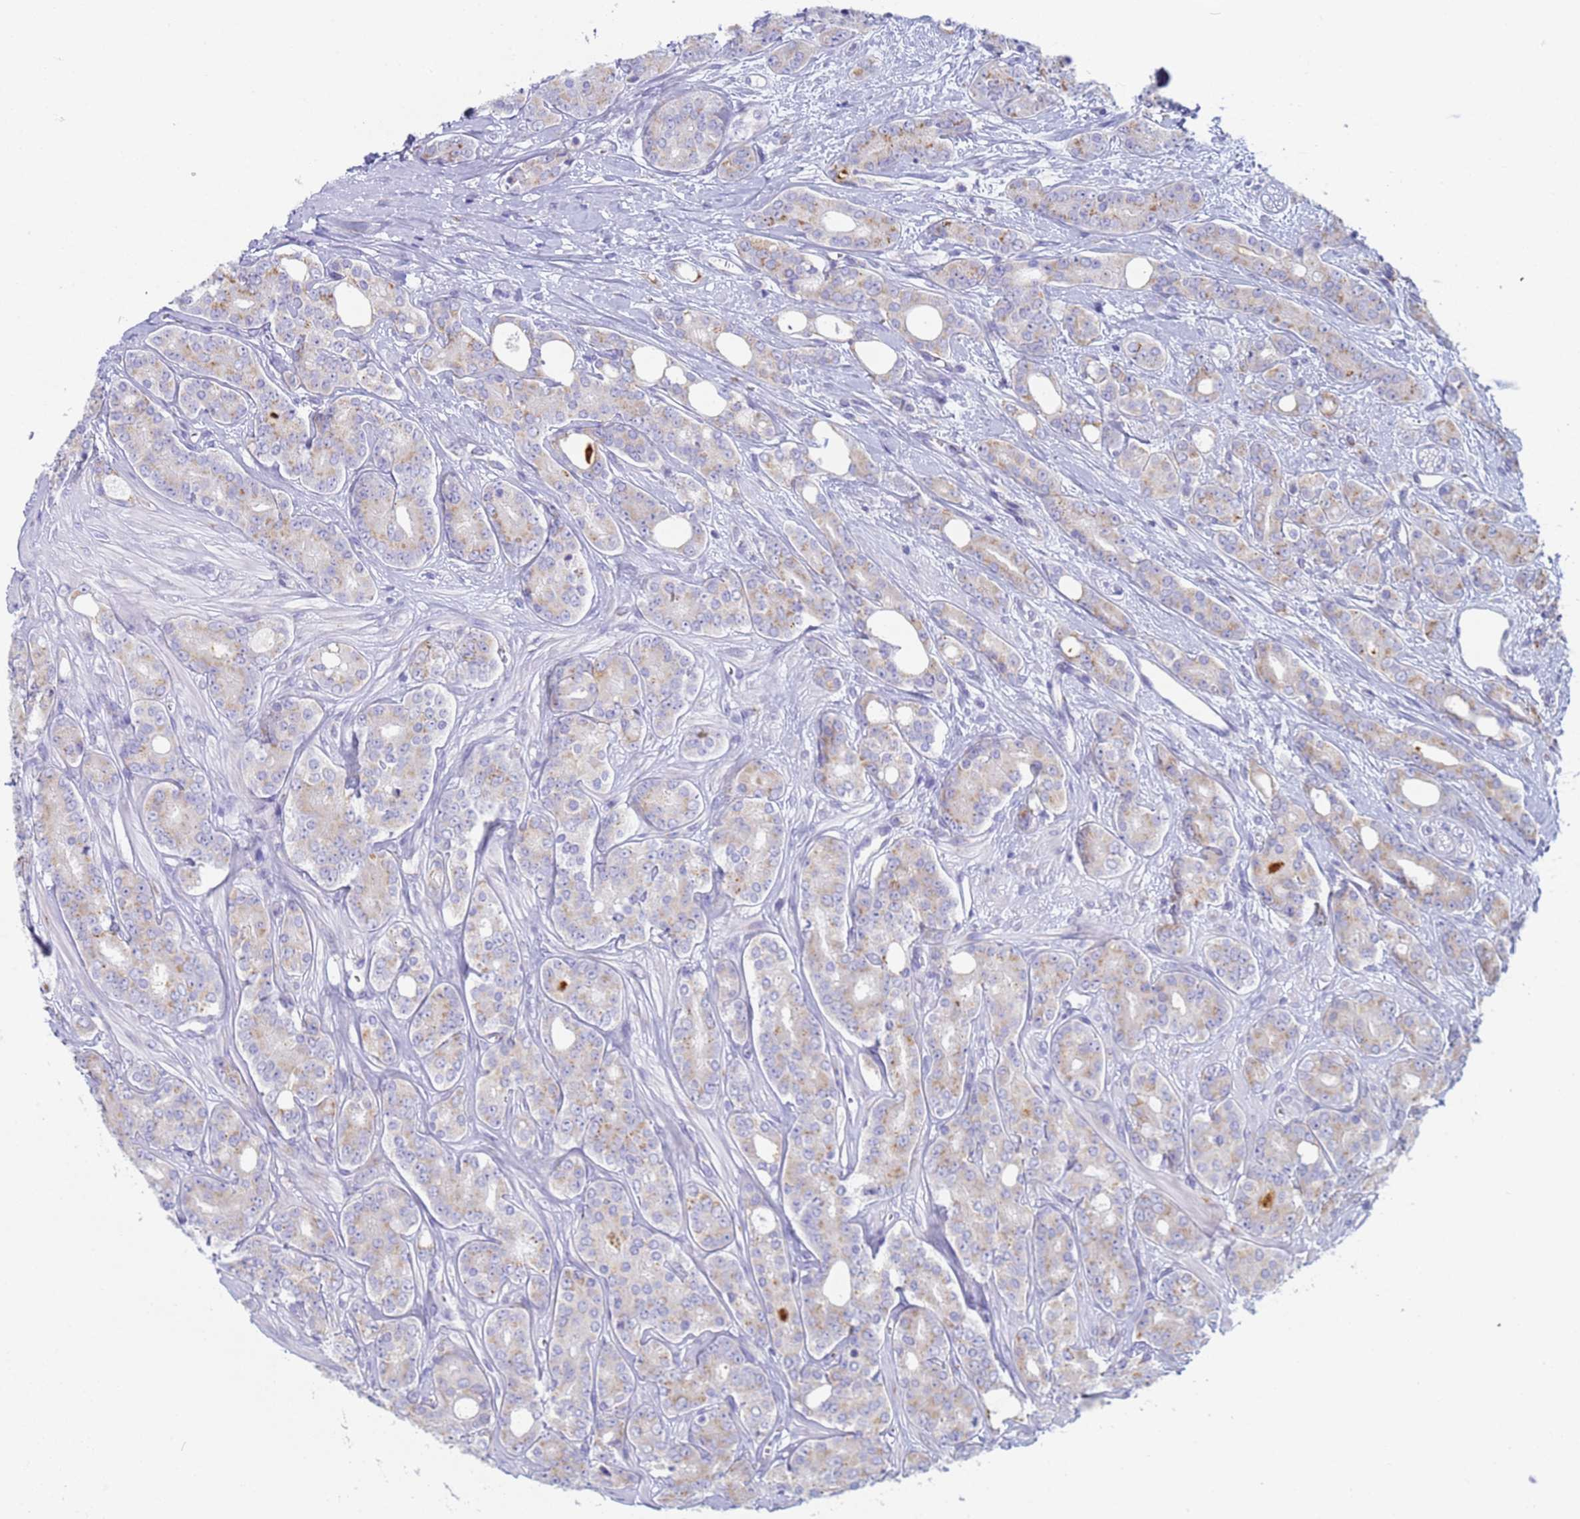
{"staining": {"intensity": "weak", "quantity": "25%-75%", "location": "cytoplasmic/membranous"}, "tissue": "prostate cancer", "cell_type": "Tumor cells", "image_type": "cancer", "snomed": [{"axis": "morphology", "description": "Adenocarcinoma, High grade"}, {"axis": "topography", "description": "Prostate"}], "caption": "High-power microscopy captured an IHC image of prostate cancer (high-grade adenocarcinoma), revealing weak cytoplasmic/membranous positivity in about 25%-75% of tumor cells.", "gene": "CR1", "patient": {"sex": "male", "age": 62}}